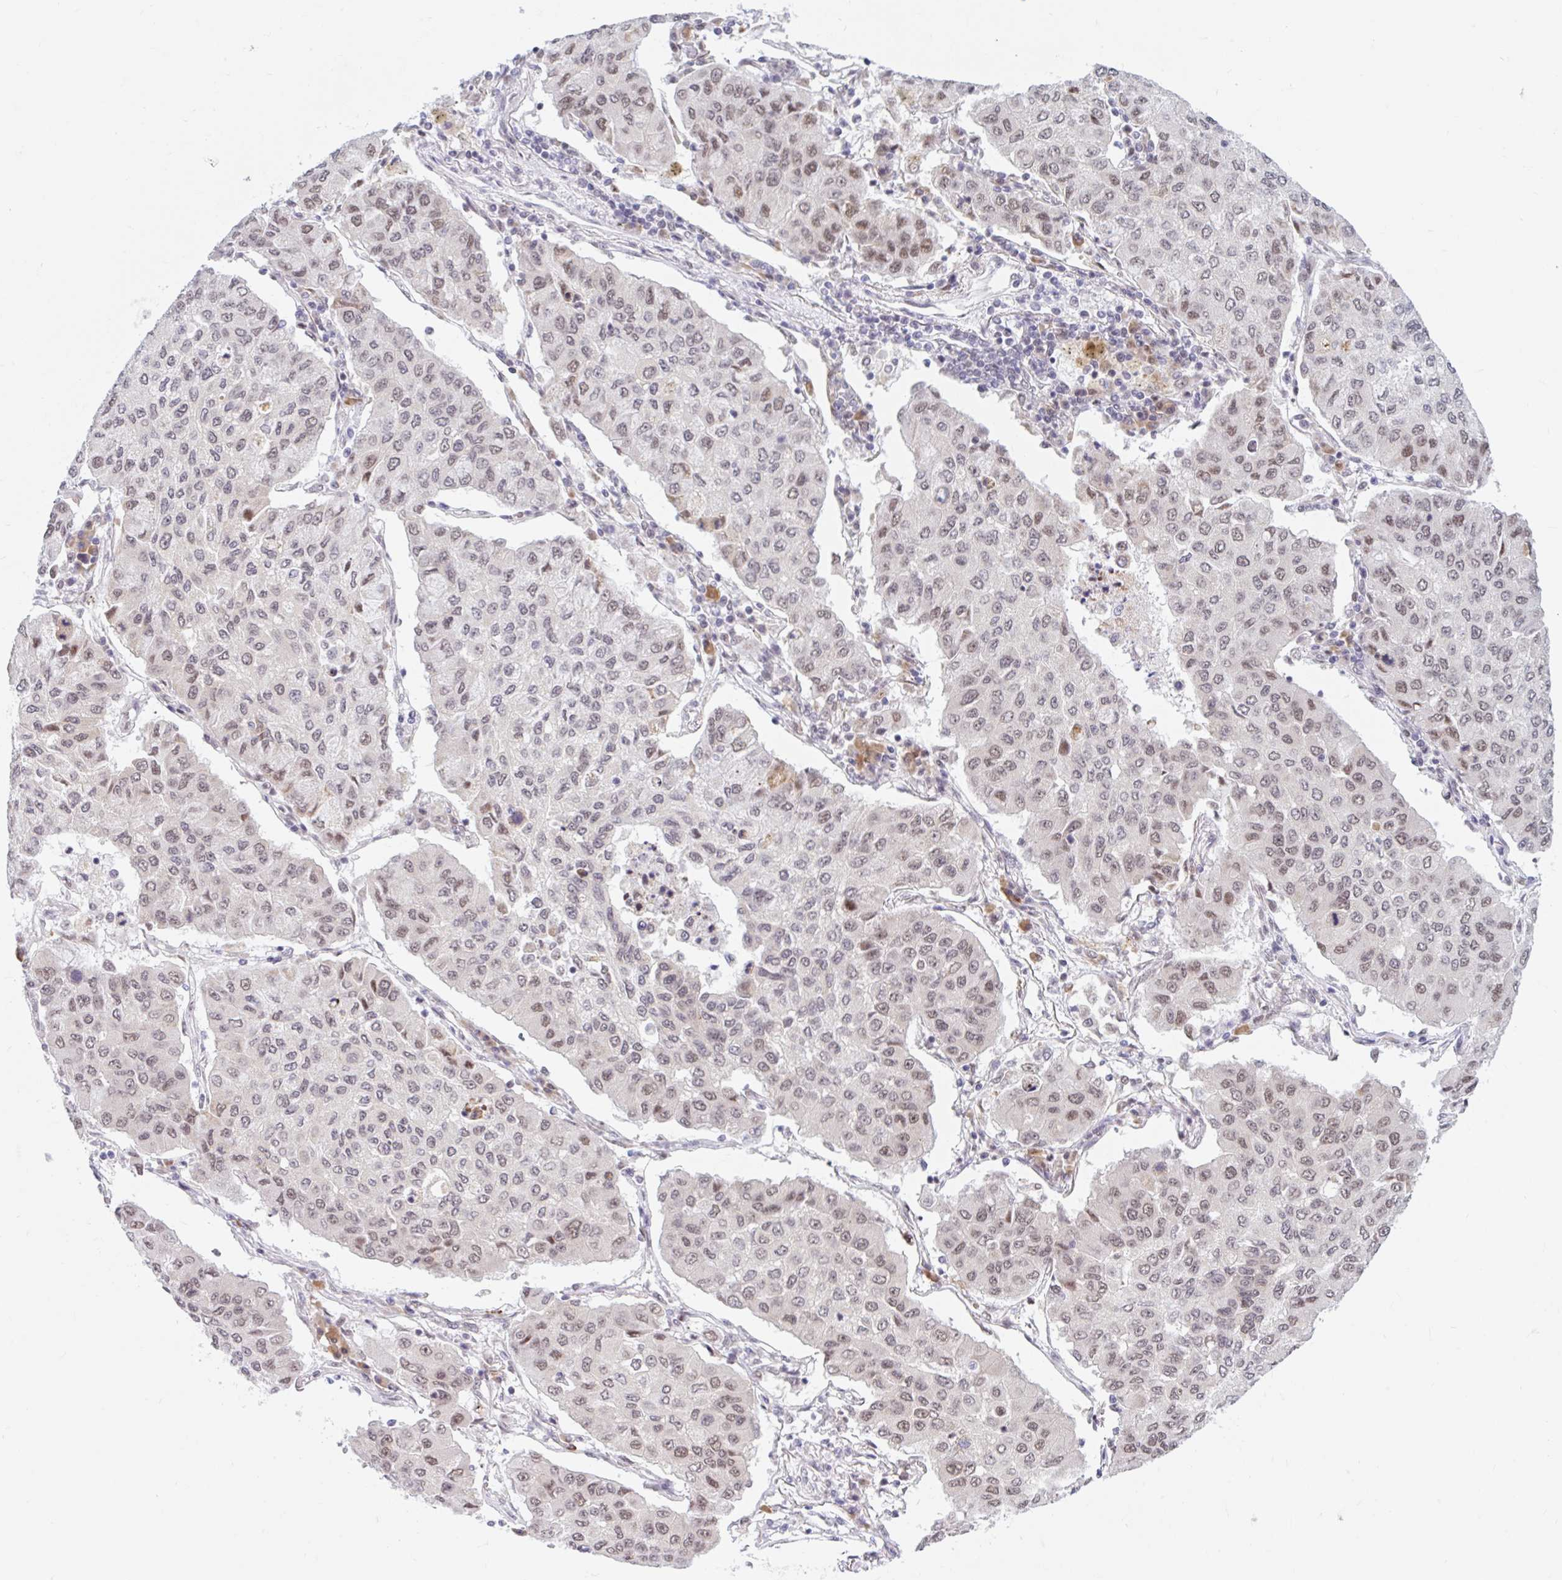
{"staining": {"intensity": "negative", "quantity": "none", "location": "none"}, "tissue": "lung cancer", "cell_type": "Tumor cells", "image_type": "cancer", "snomed": [{"axis": "morphology", "description": "Squamous cell carcinoma, NOS"}, {"axis": "topography", "description": "Lung"}], "caption": "This is an immunohistochemistry image of lung cancer (squamous cell carcinoma). There is no positivity in tumor cells.", "gene": "SRSF10", "patient": {"sex": "male", "age": 74}}